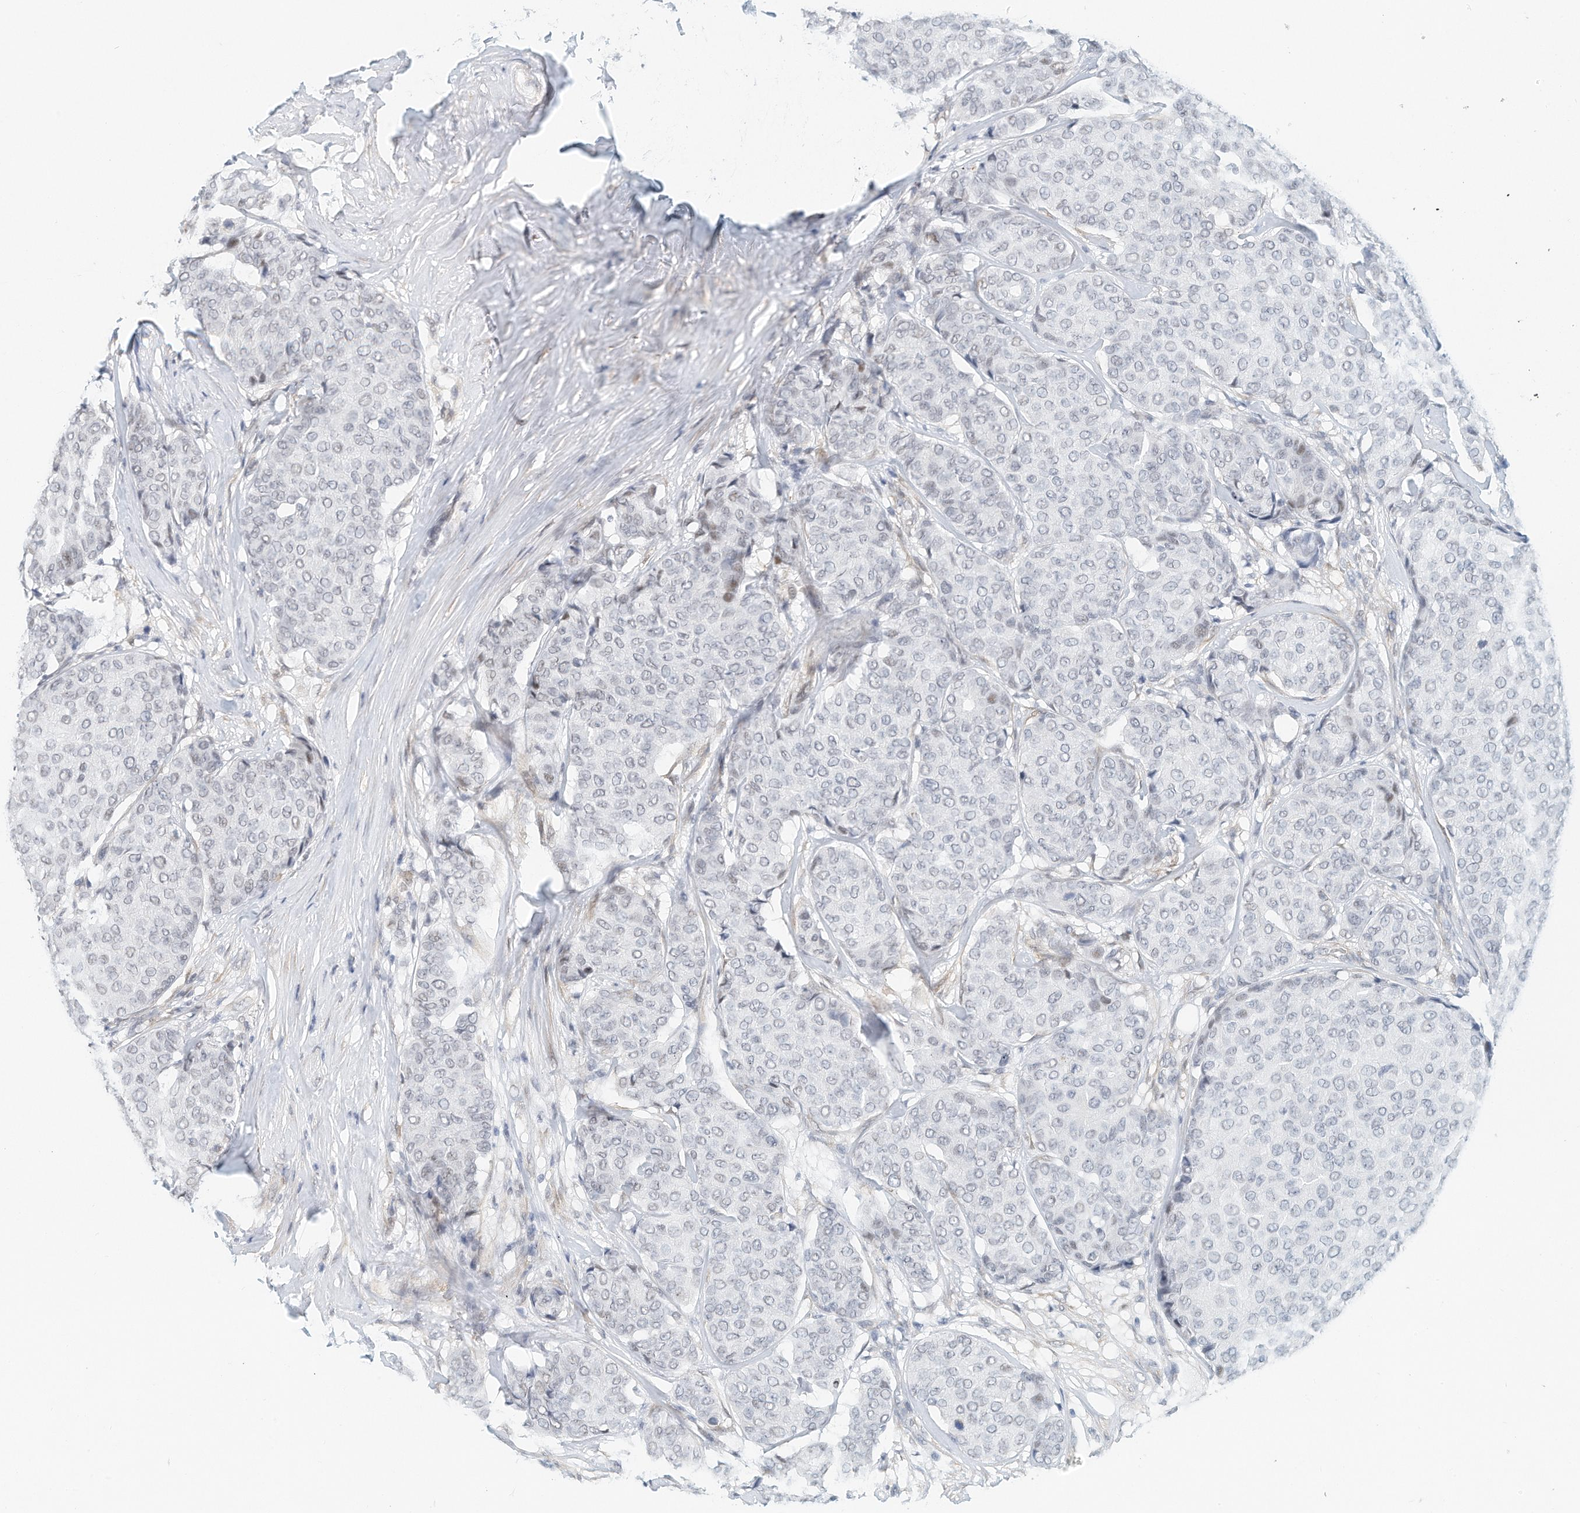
{"staining": {"intensity": "negative", "quantity": "none", "location": "none"}, "tissue": "breast cancer", "cell_type": "Tumor cells", "image_type": "cancer", "snomed": [{"axis": "morphology", "description": "Duct carcinoma"}, {"axis": "topography", "description": "Breast"}], "caption": "This is an immunohistochemistry (IHC) photomicrograph of human breast infiltrating ductal carcinoma. There is no positivity in tumor cells.", "gene": "ARHGAP28", "patient": {"sex": "female", "age": 75}}